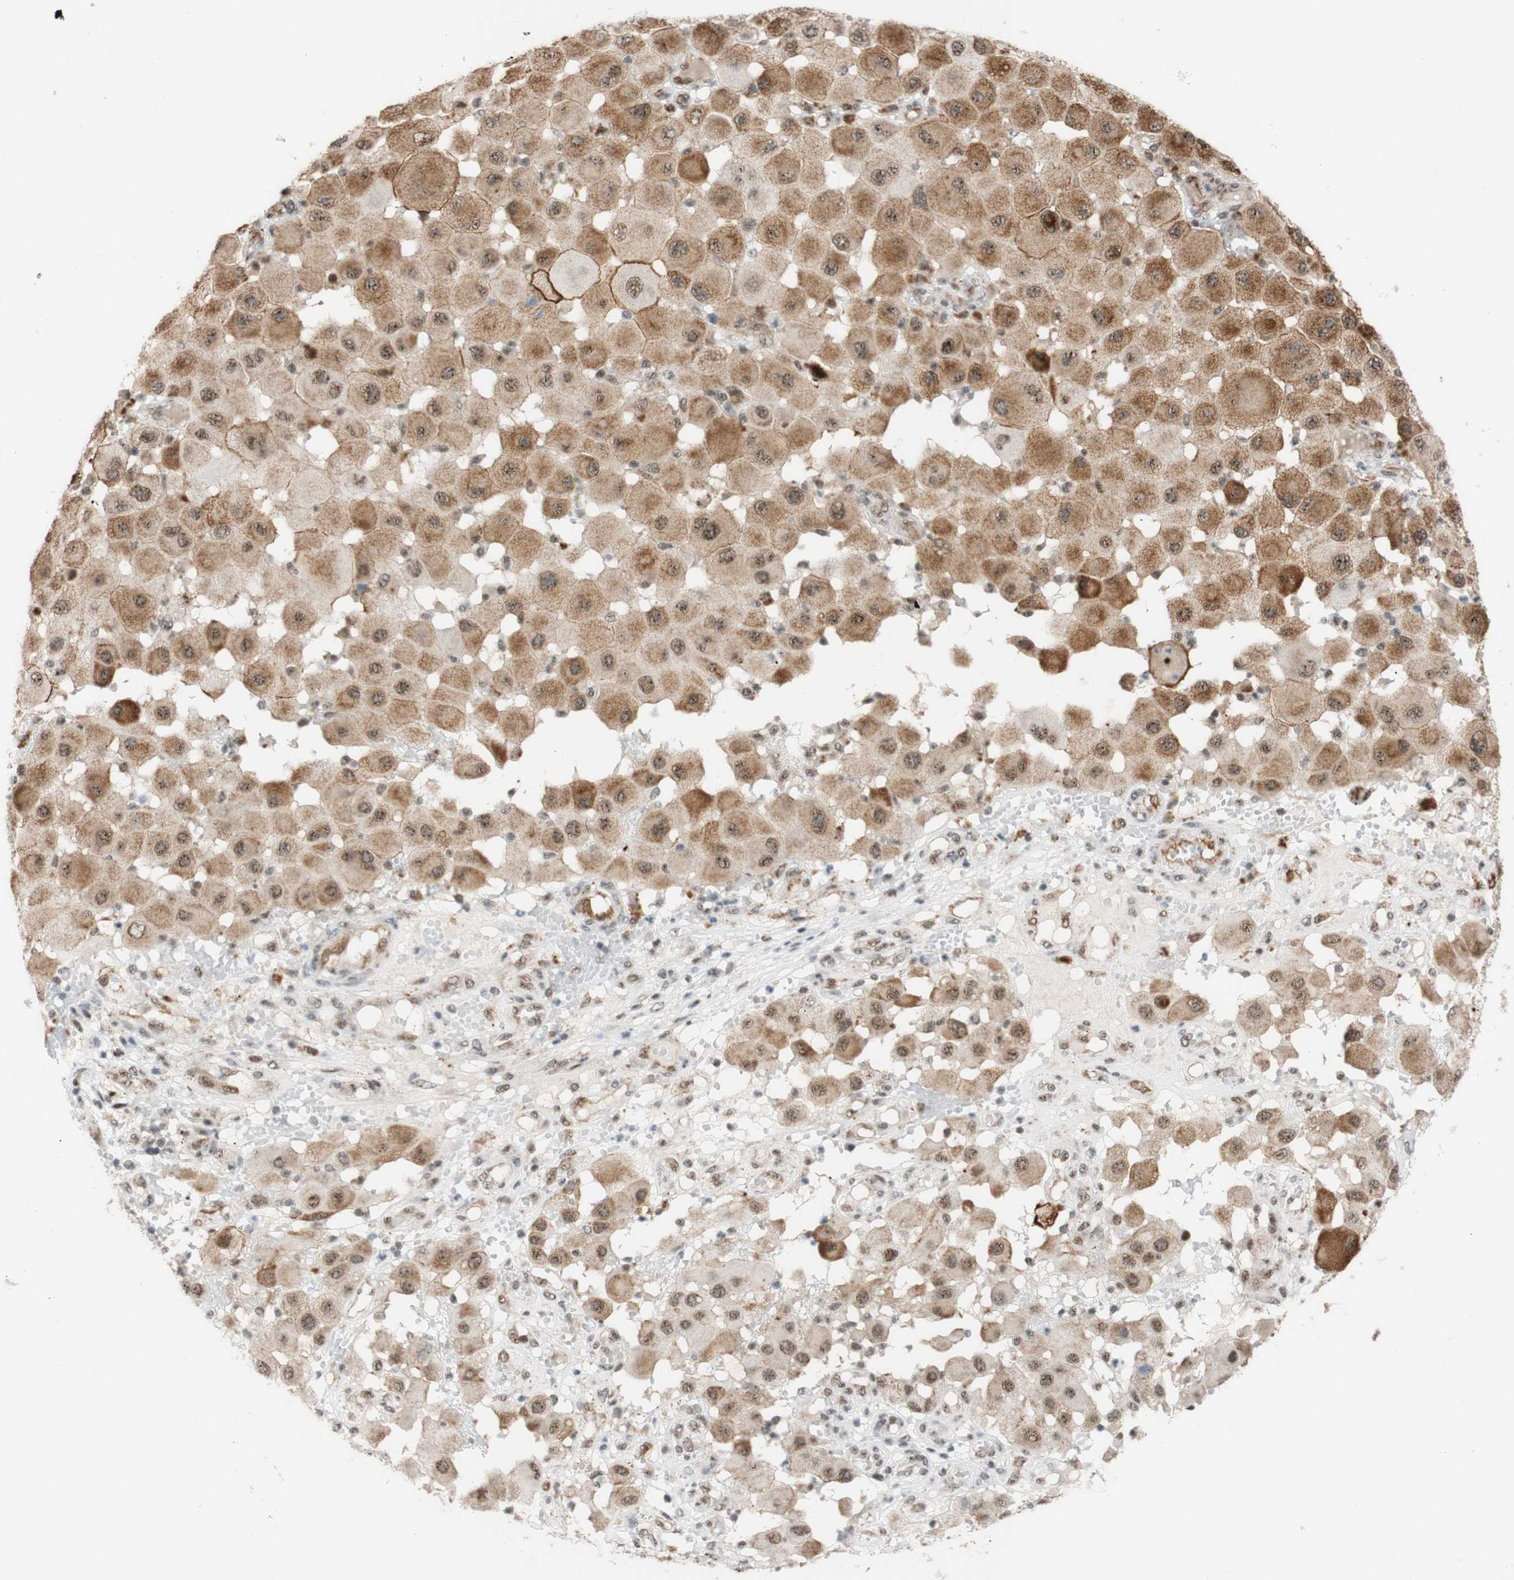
{"staining": {"intensity": "moderate", "quantity": ">75%", "location": "cytoplasmic/membranous"}, "tissue": "melanoma", "cell_type": "Tumor cells", "image_type": "cancer", "snomed": [{"axis": "morphology", "description": "Malignant melanoma, NOS"}, {"axis": "topography", "description": "Skin"}], "caption": "IHC (DAB (3,3'-diaminobenzidine)) staining of melanoma exhibits moderate cytoplasmic/membranous protein expression in about >75% of tumor cells. Using DAB (brown) and hematoxylin (blue) stains, captured at high magnification using brightfield microscopy.", "gene": "SAP18", "patient": {"sex": "female", "age": 81}}